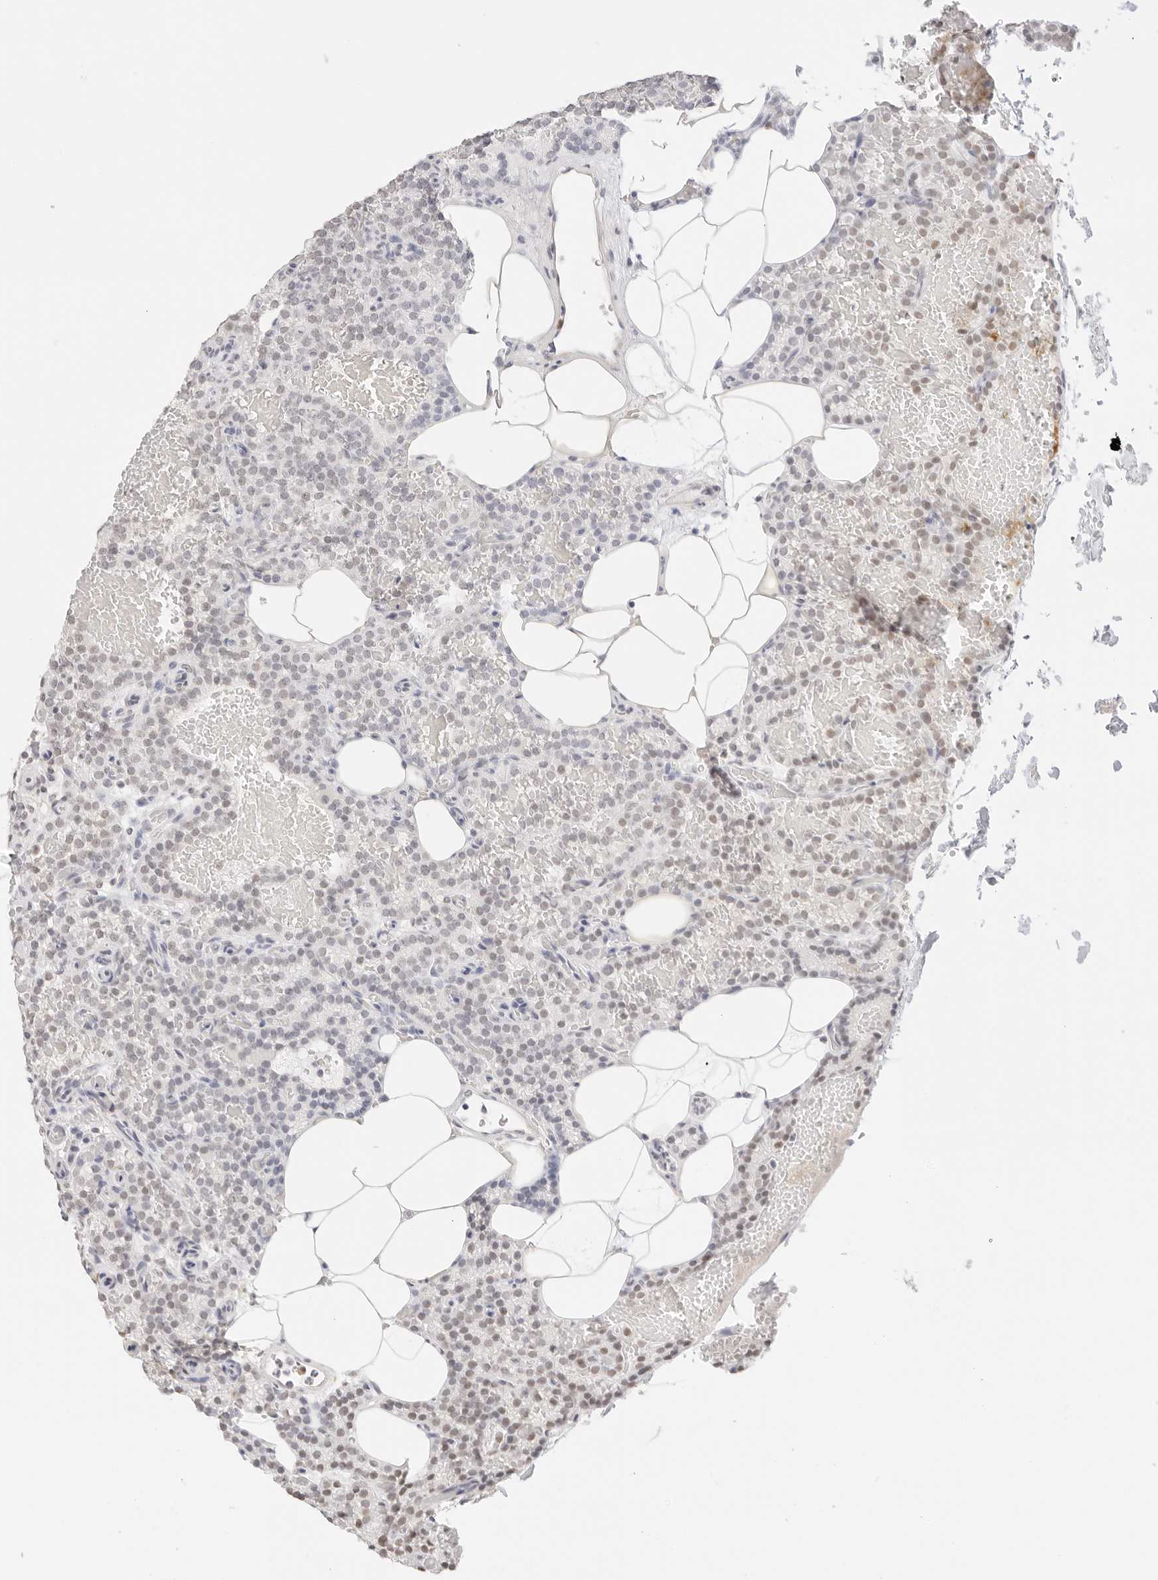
{"staining": {"intensity": "weak", "quantity": "<25%", "location": "nuclear"}, "tissue": "parathyroid gland", "cell_type": "Glandular cells", "image_type": "normal", "snomed": [{"axis": "morphology", "description": "Normal tissue, NOS"}, {"axis": "topography", "description": "Parathyroid gland"}], "caption": "Parathyroid gland was stained to show a protein in brown. There is no significant positivity in glandular cells. Brightfield microscopy of immunohistochemistry stained with DAB (brown) and hematoxylin (blue), captured at high magnification.", "gene": "FBLN5", "patient": {"sex": "male", "age": 58}}